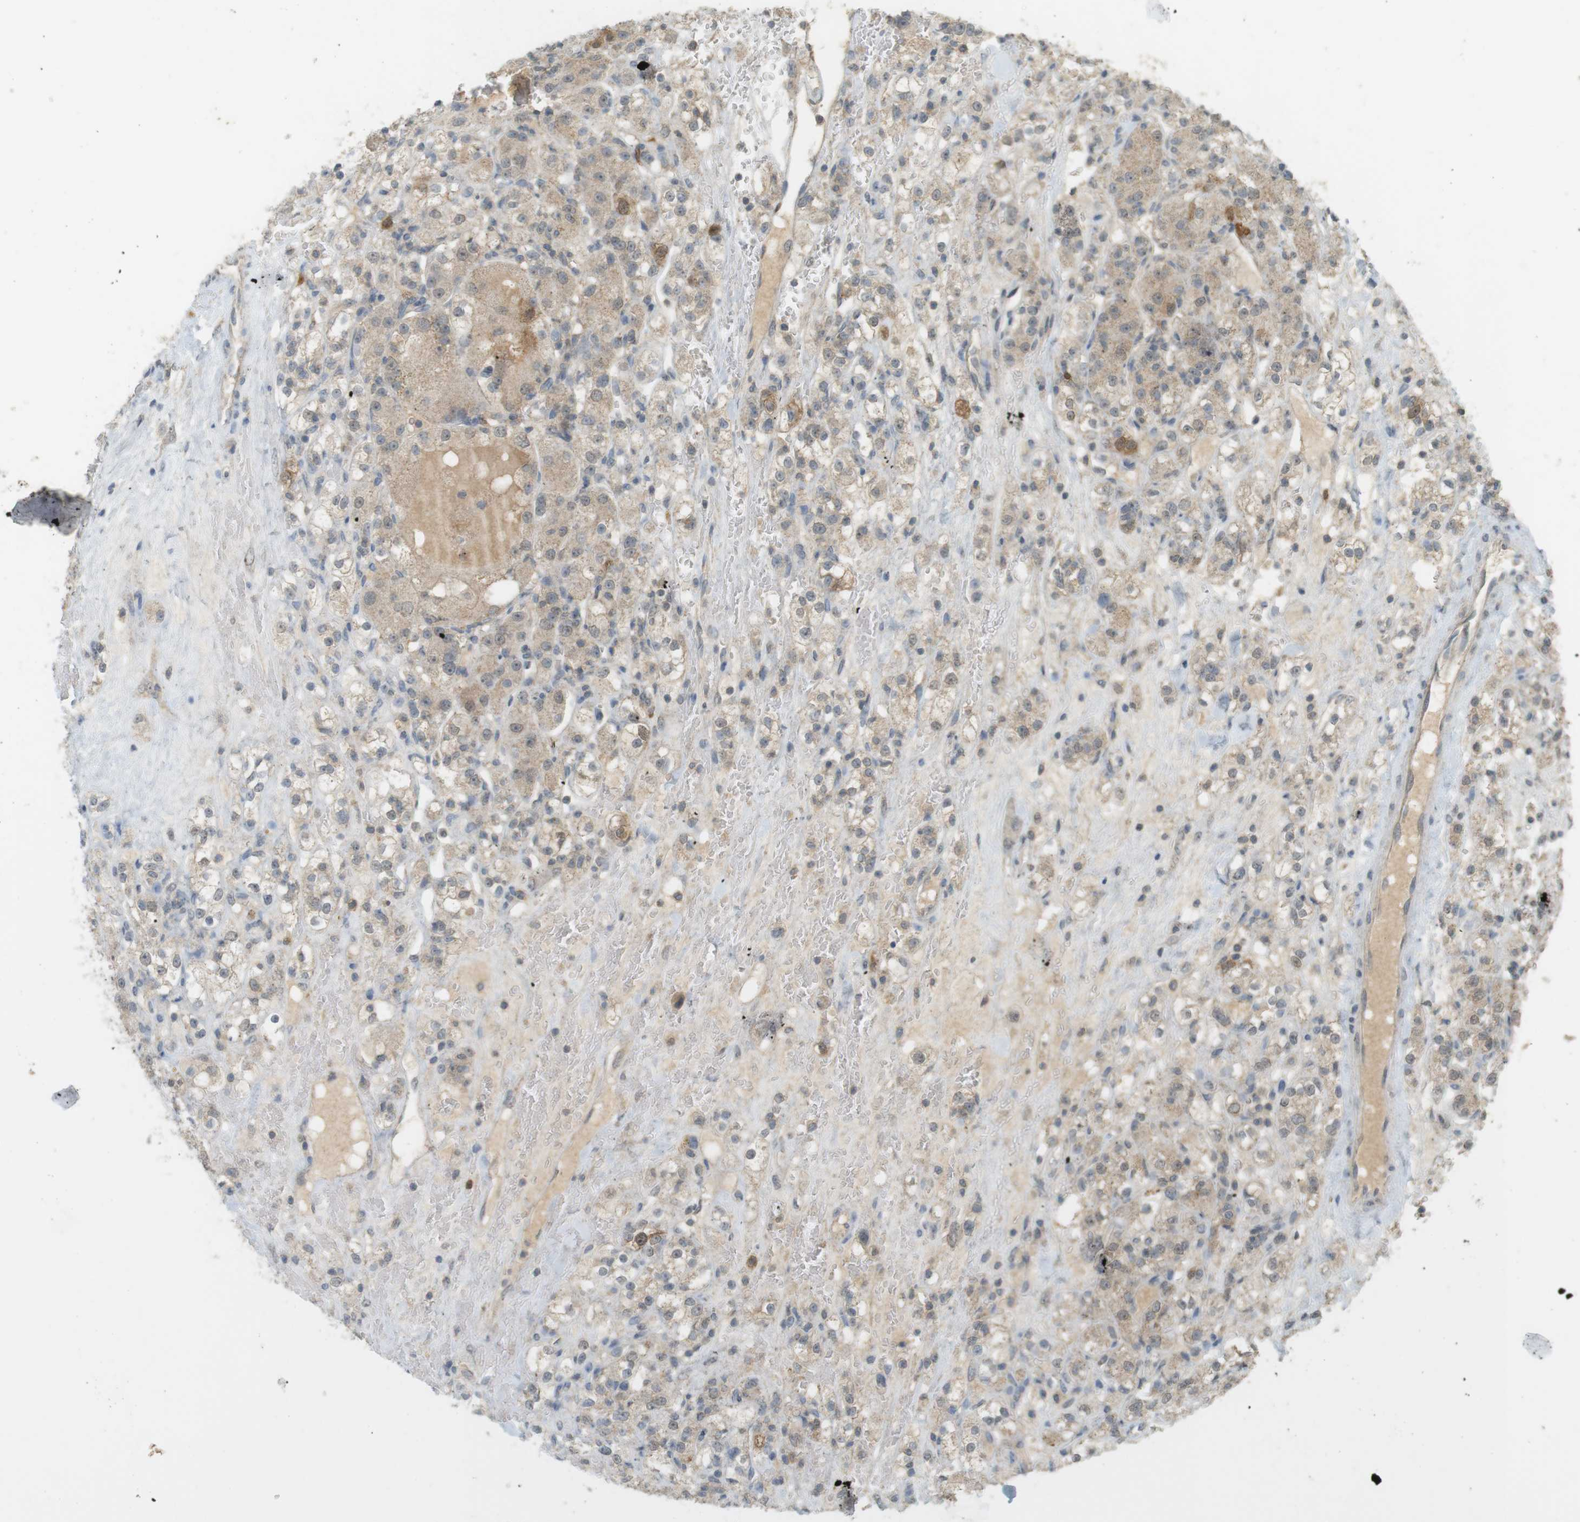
{"staining": {"intensity": "weak", "quantity": ">75%", "location": "cytoplasmic/membranous"}, "tissue": "renal cancer", "cell_type": "Tumor cells", "image_type": "cancer", "snomed": [{"axis": "morphology", "description": "Normal tissue, NOS"}, {"axis": "morphology", "description": "Adenocarcinoma, NOS"}, {"axis": "topography", "description": "Kidney"}], "caption": "High-magnification brightfield microscopy of renal cancer stained with DAB (3,3'-diaminobenzidine) (brown) and counterstained with hematoxylin (blue). tumor cells exhibit weak cytoplasmic/membranous expression is identified in approximately>75% of cells. (Brightfield microscopy of DAB IHC at high magnification).", "gene": "TTK", "patient": {"sex": "male", "age": 61}}